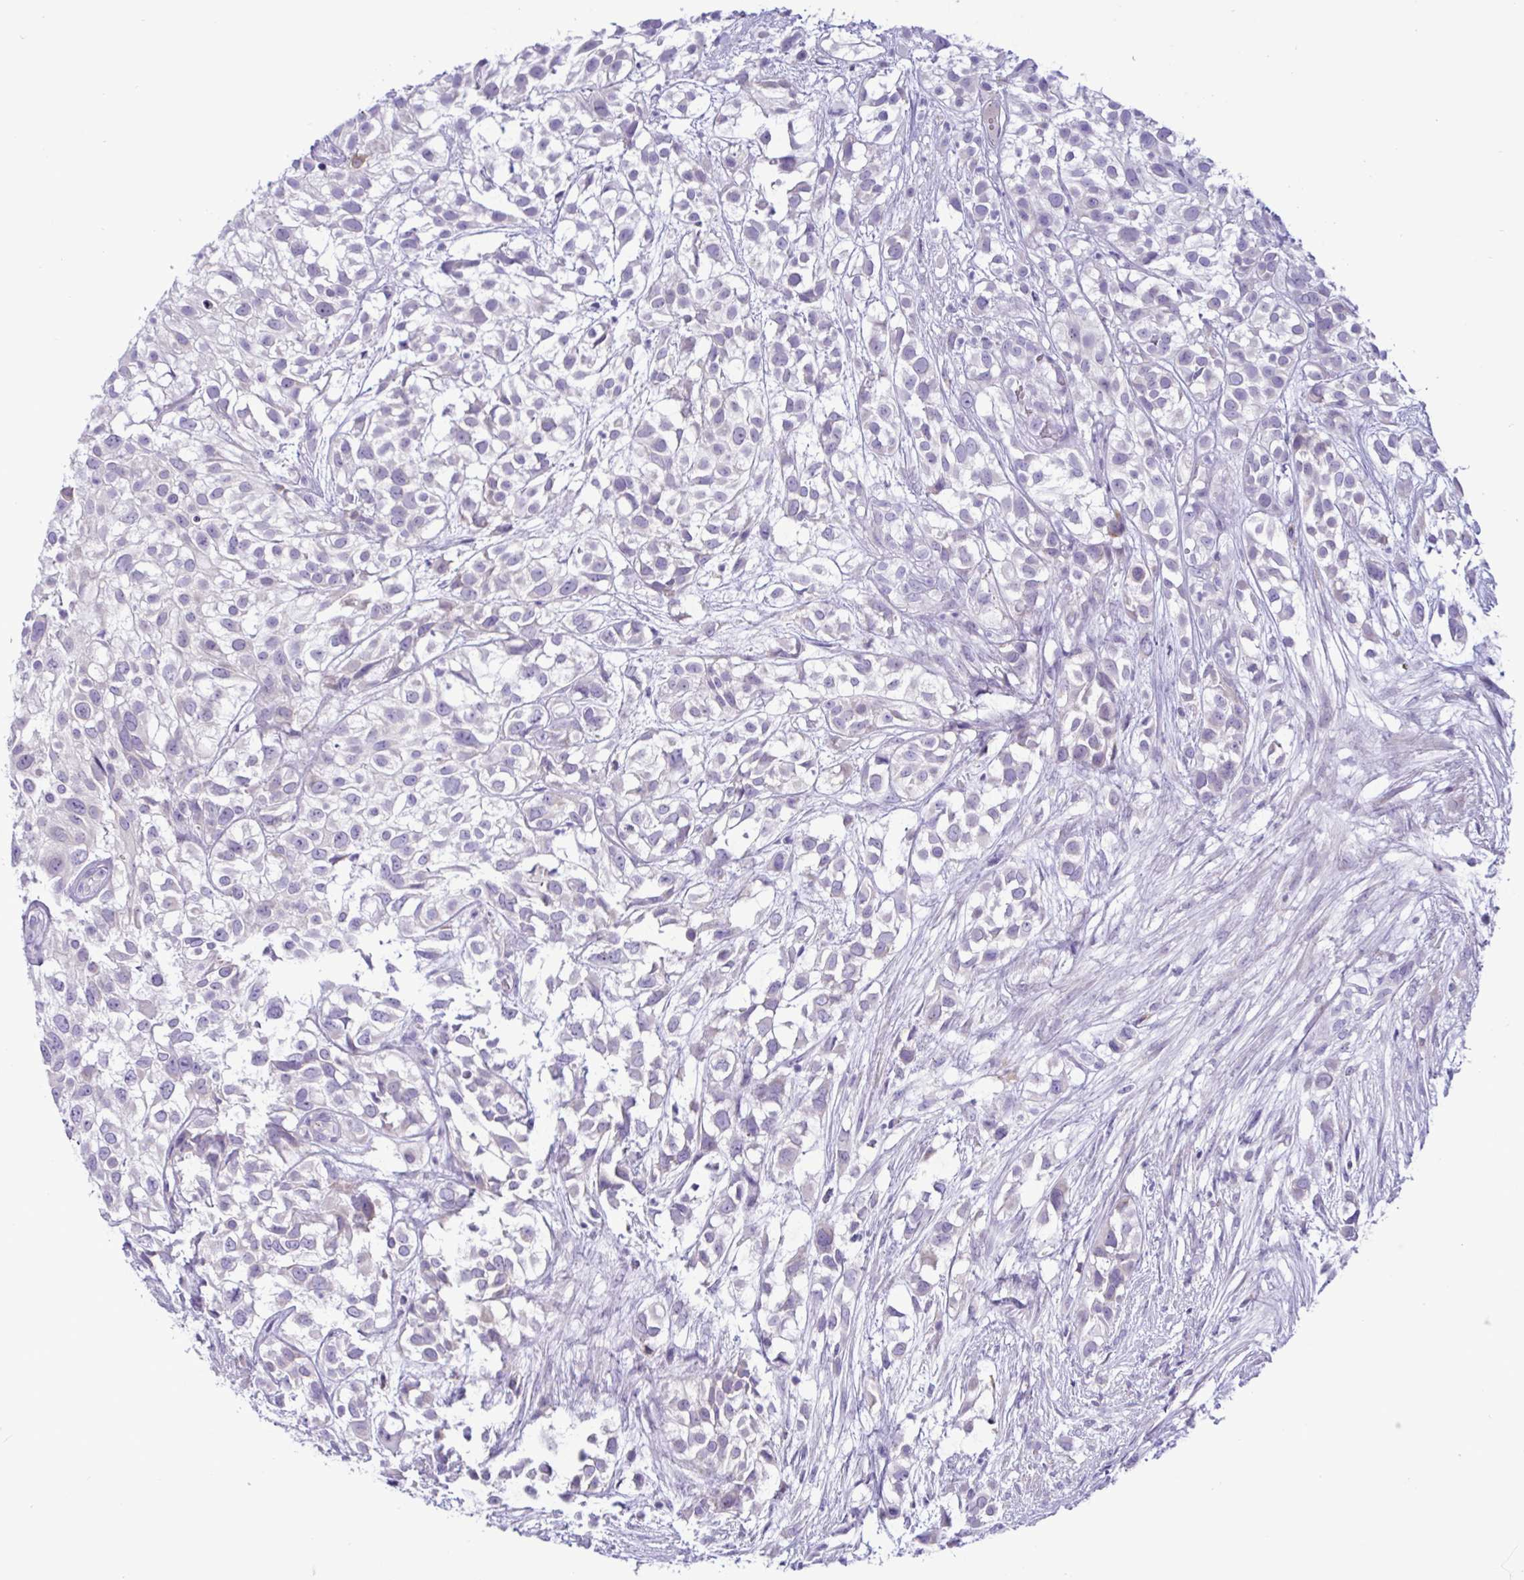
{"staining": {"intensity": "negative", "quantity": "none", "location": "none"}, "tissue": "urothelial cancer", "cell_type": "Tumor cells", "image_type": "cancer", "snomed": [{"axis": "morphology", "description": "Urothelial carcinoma, High grade"}, {"axis": "topography", "description": "Urinary bladder"}], "caption": "Tumor cells are negative for brown protein staining in high-grade urothelial carcinoma.", "gene": "SREBF1", "patient": {"sex": "male", "age": 56}}